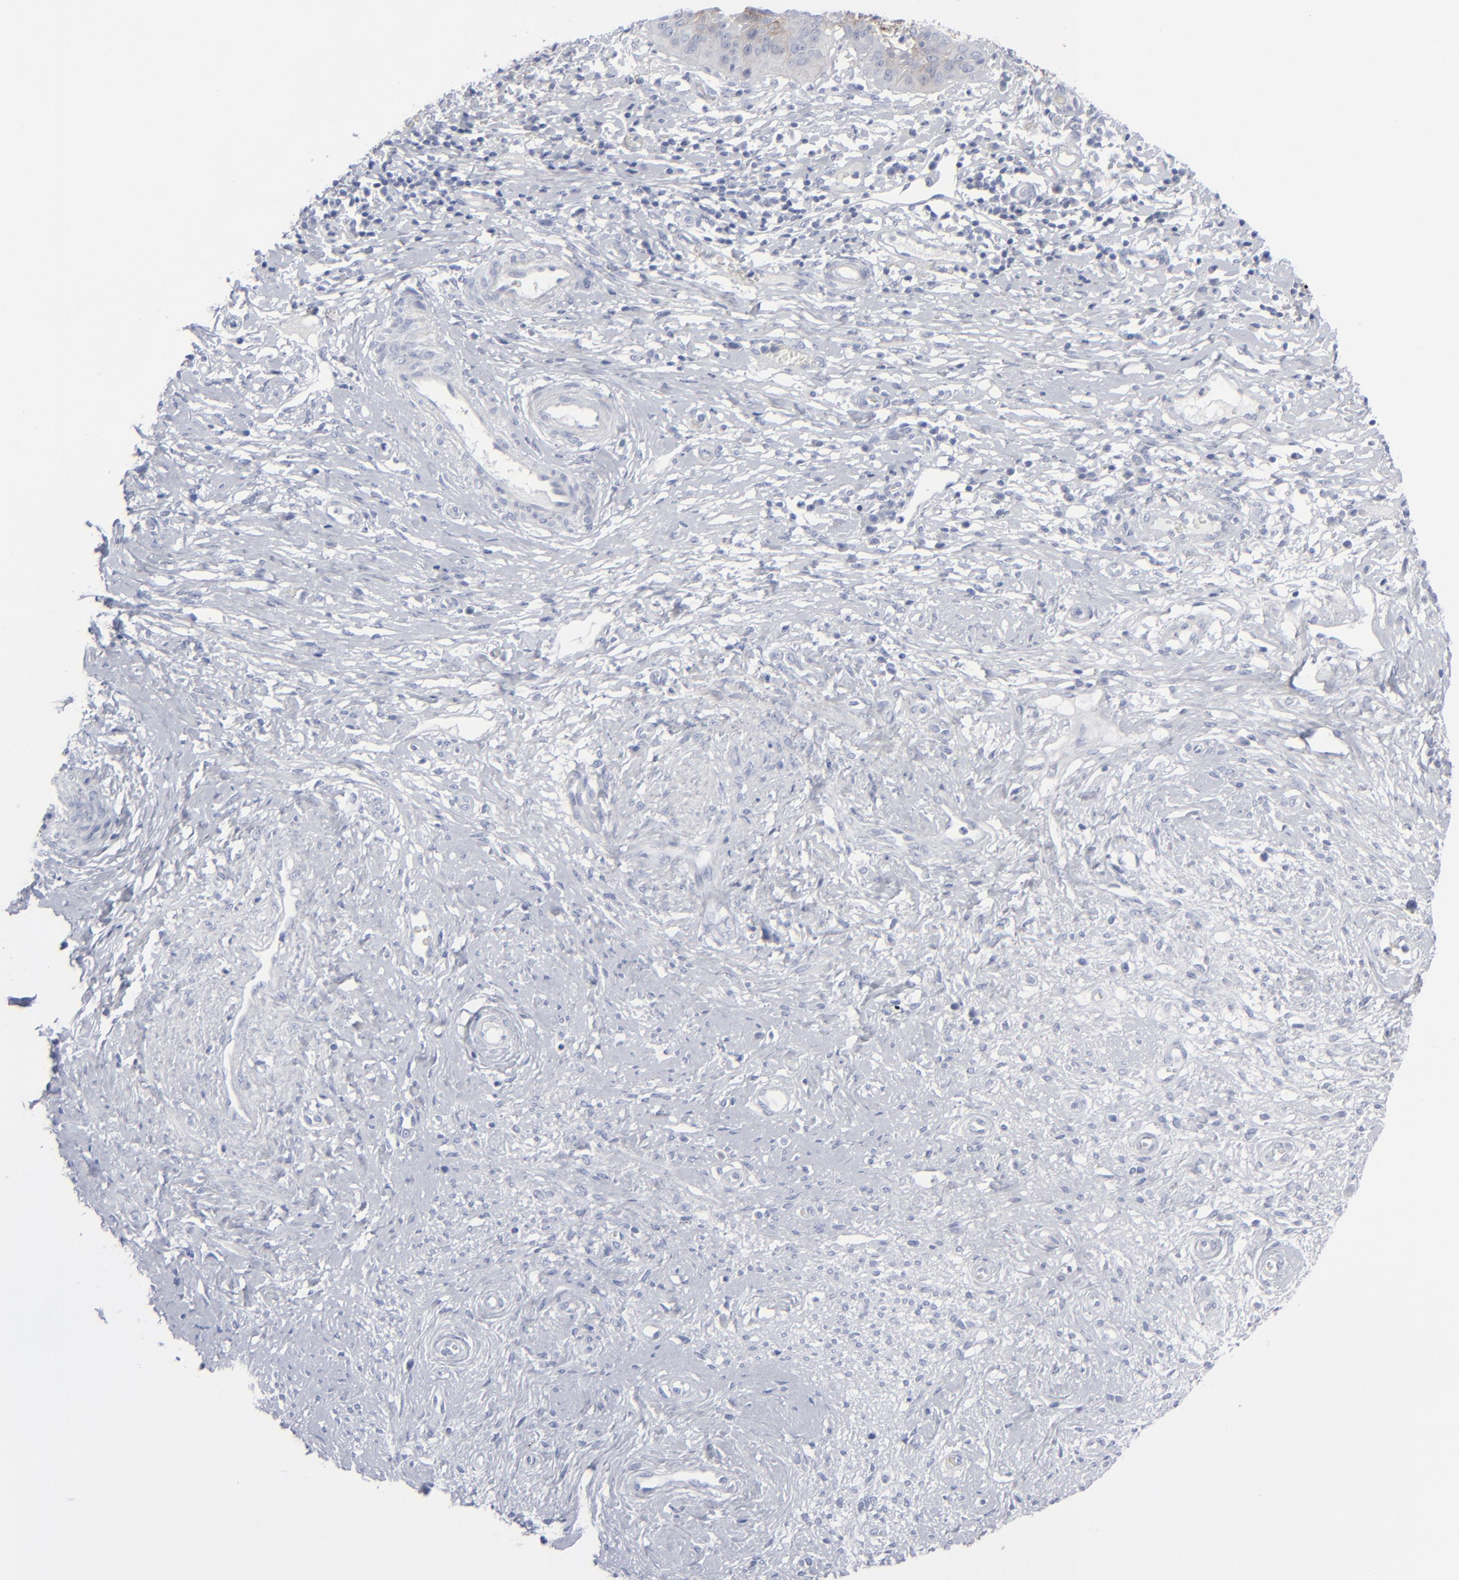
{"staining": {"intensity": "weak", "quantity": "<25%", "location": "cytoplasmic/membranous"}, "tissue": "cervical cancer", "cell_type": "Tumor cells", "image_type": "cancer", "snomed": [{"axis": "morphology", "description": "Normal tissue, NOS"}, {"axis": "morphology", "description": "Squamous cell carcinoma, NOS"}, {"axis": "topography", "description": "Cervix"}], "caption": "The immunohistochemistry (IHC) image has no significant expression in tumor cells of cervical cancer (squamous cell carcinoma) tissue.", "gene": "MSLN", "patient": {"sex": "female", "age": 39}}